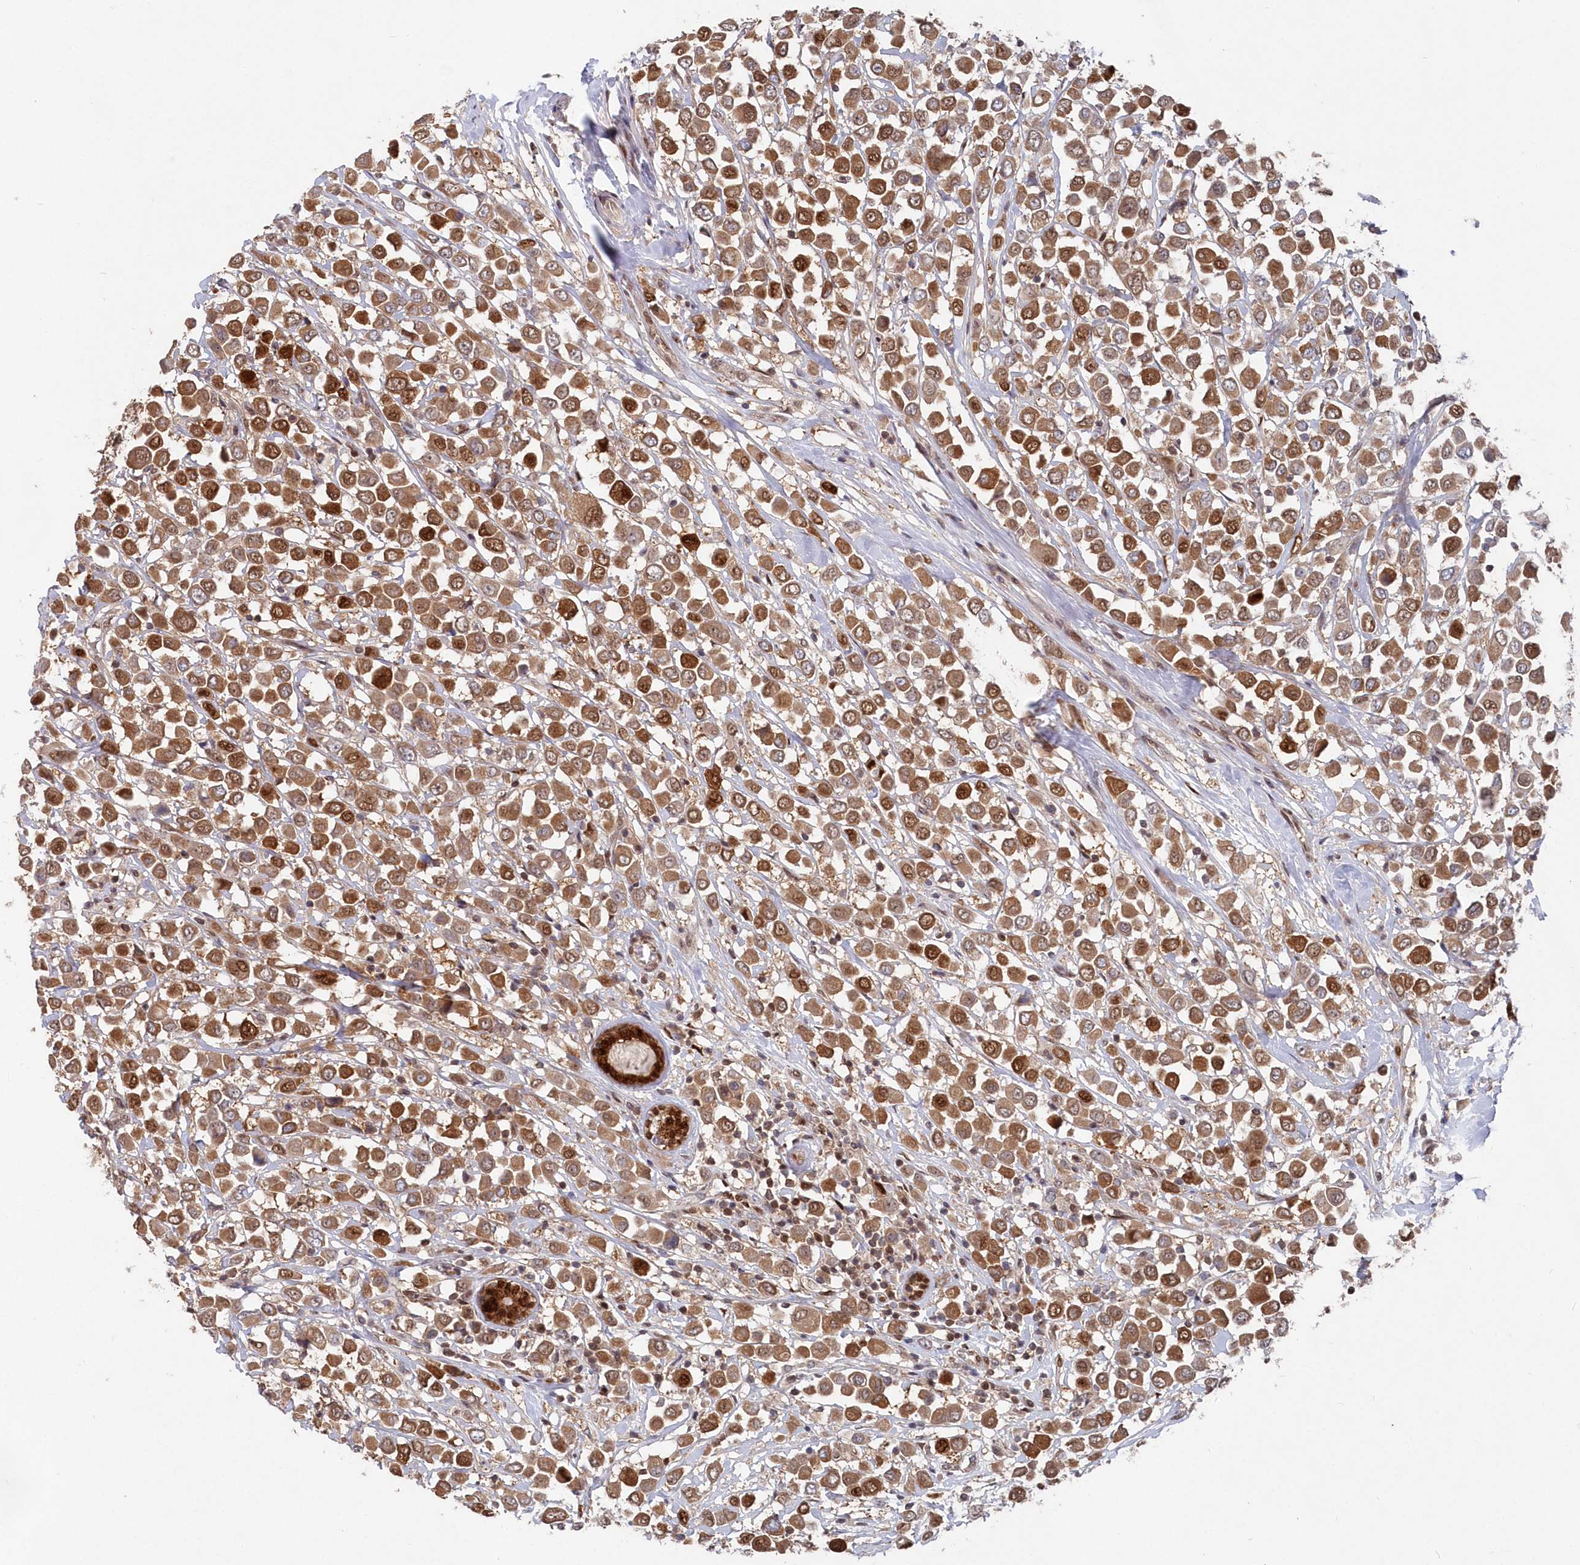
{"staining": {"intensity": "moderate", "quantity": ">75%", "location": "cytoplasmic/membranous,nuclear"}, "tissue": "breast cancer", "cell_type": "Tumor cells", "image_type": "cancer", "snomed": [{"axis": "morphology", "description": "Duct carcinoma"}, {"axis": "topography", "description": "Breast"}], "caption": "Moderate cytoplasmic/membranous and nuclear expression for a protein is appreciated in about >75% of tumor cells of breast invasive ductal carcinoma using IHC.", "gene": "ABHD14B", "patient": {"sex": "female", "age": 61}}